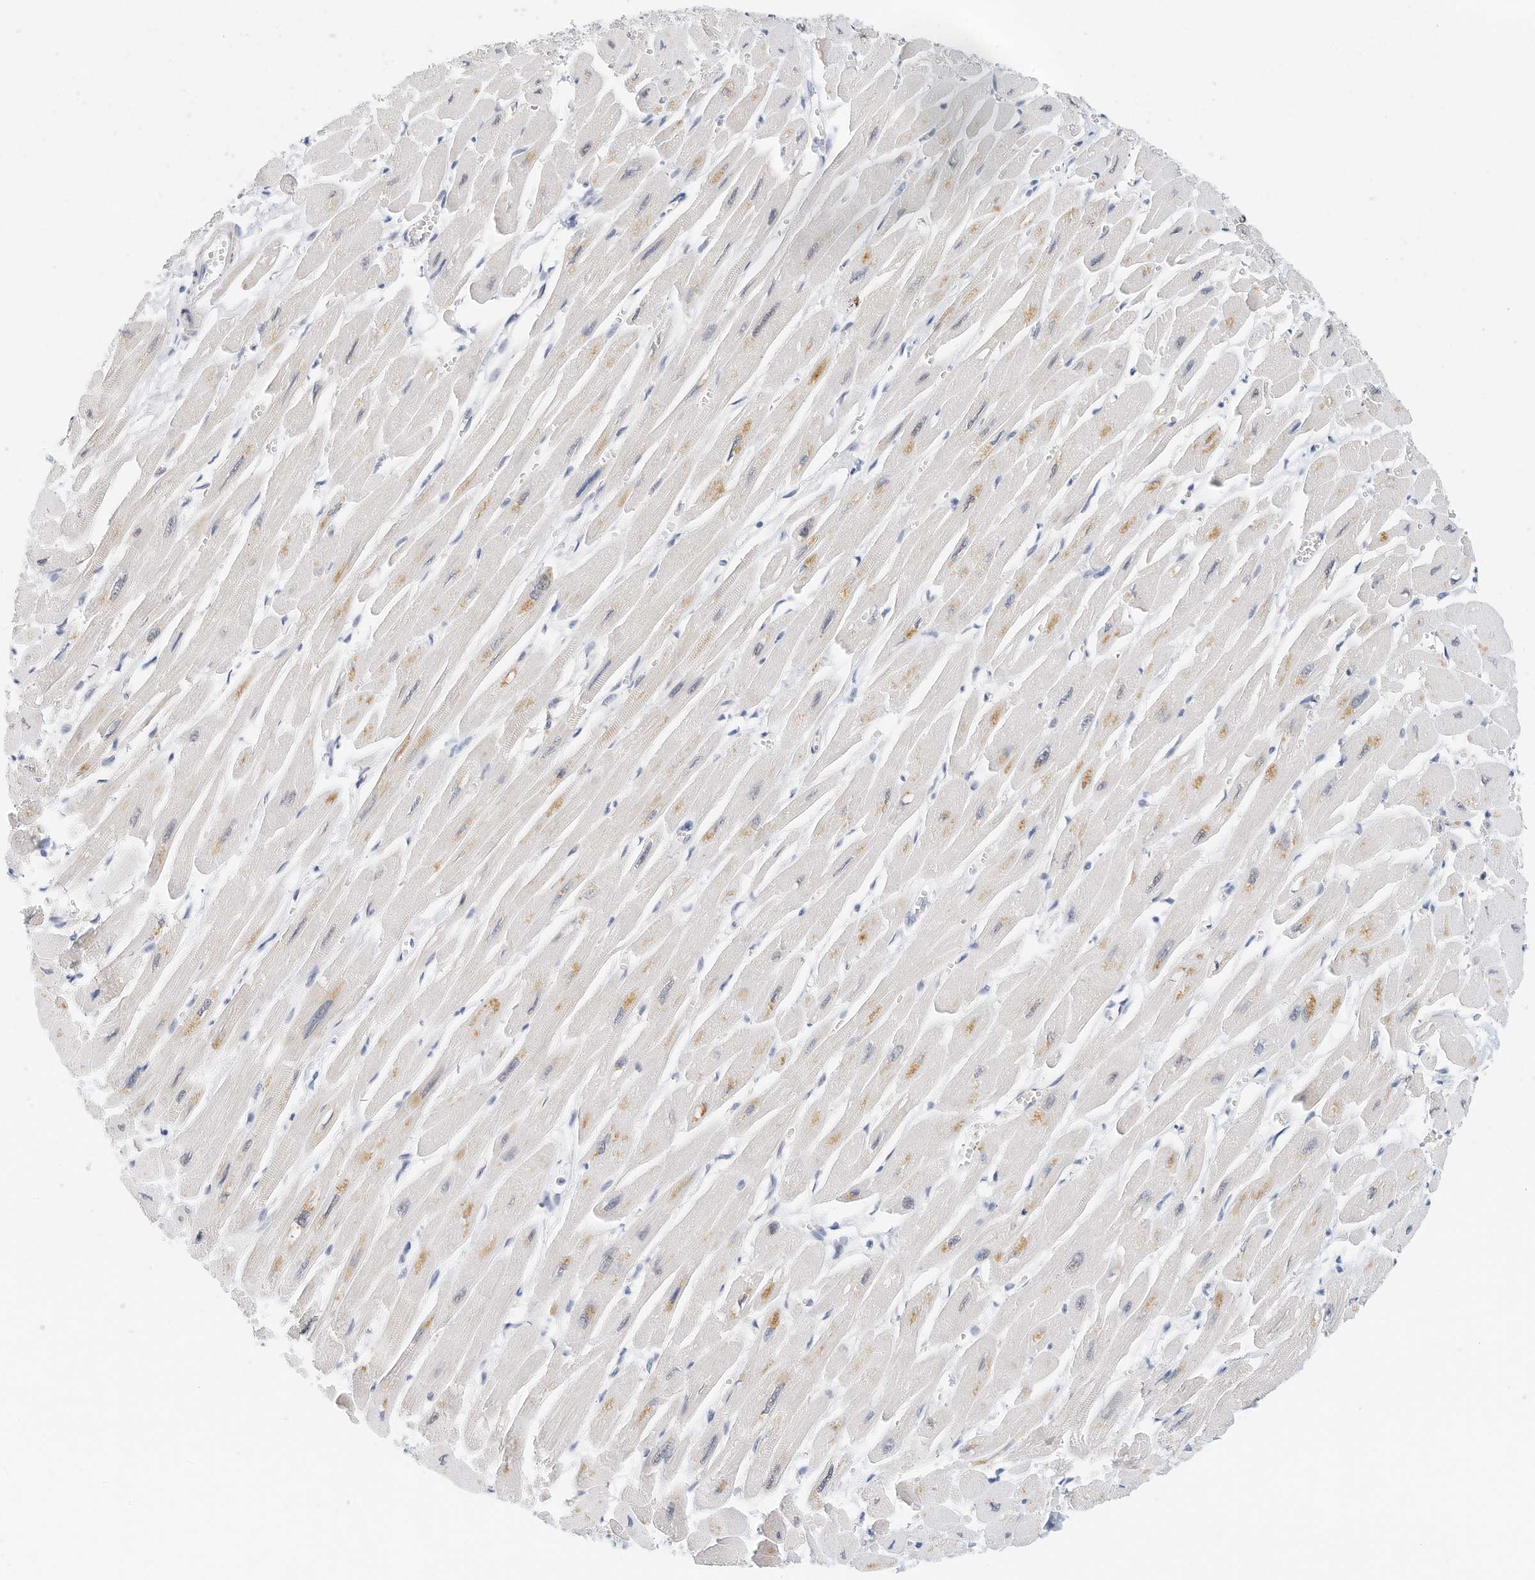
{"staining": {"intensity": "negative", "quantity": "none", "location": "none"}, "tissue": "heart muscle", "cell_type": "Cardiomyocytes", "image_type": "normal", "snomed": [{"axis": "morphology", "description": "Normal tissue, NOS"}, {"axis": "topography", "description": "Heart"}], "caption": "Immunohistochemistry micrograph of benign heart muscle: heart muscle stained with DAB (3,3'-diaminobenzidine) shows no significant protein expression in cardiomyocytes. The staining is performed using DAB brown chromogen with nuclei counter-stained in using hematoxylin.", "gene": "ARHGAP28", "patient": {"sex": "female", "age": 54}}